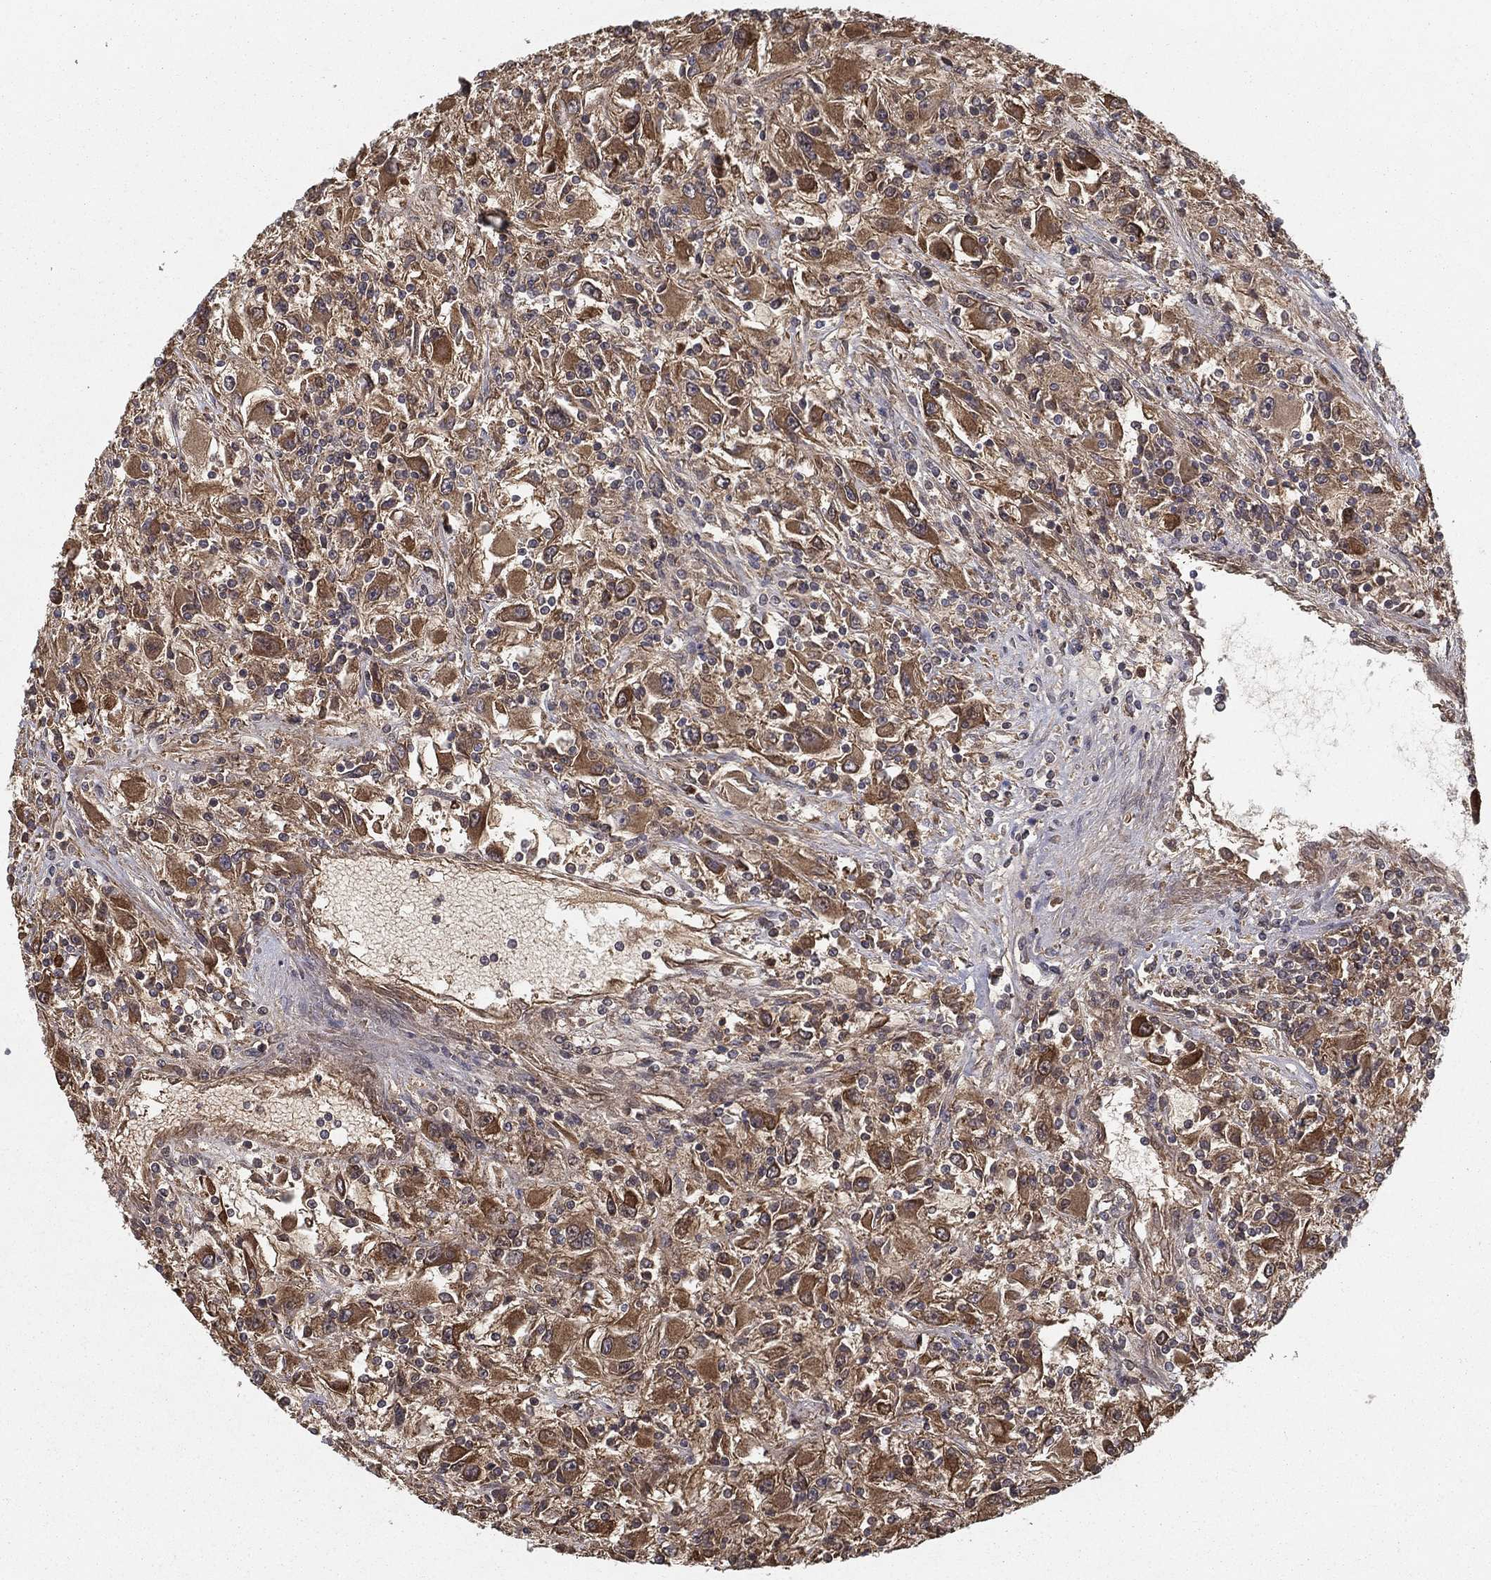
{"staining": {"intensity": "moderate", "quantity": ">75%", "location": "cytoplasmic/membranous"}, "tissue": "renal cancer", "cell_type": "Tumor cells", "image_type": "cancer", "snomed": [{"axis": "morphology", "description": "Adenocarcinoma, NOS"}, {"axis": "topography", "description": "Kidney"}], "caption": "Protein staining shows moderate cytoplasmic/membranous staining in approximately >75% of tumor cells in renal cancer (adenocarcinoma). The protein of interest is shown in brown color, while the nuclei are stained blue.", "gene": "SLC6A6", "patient": {"sex": "female", "age": 67}}